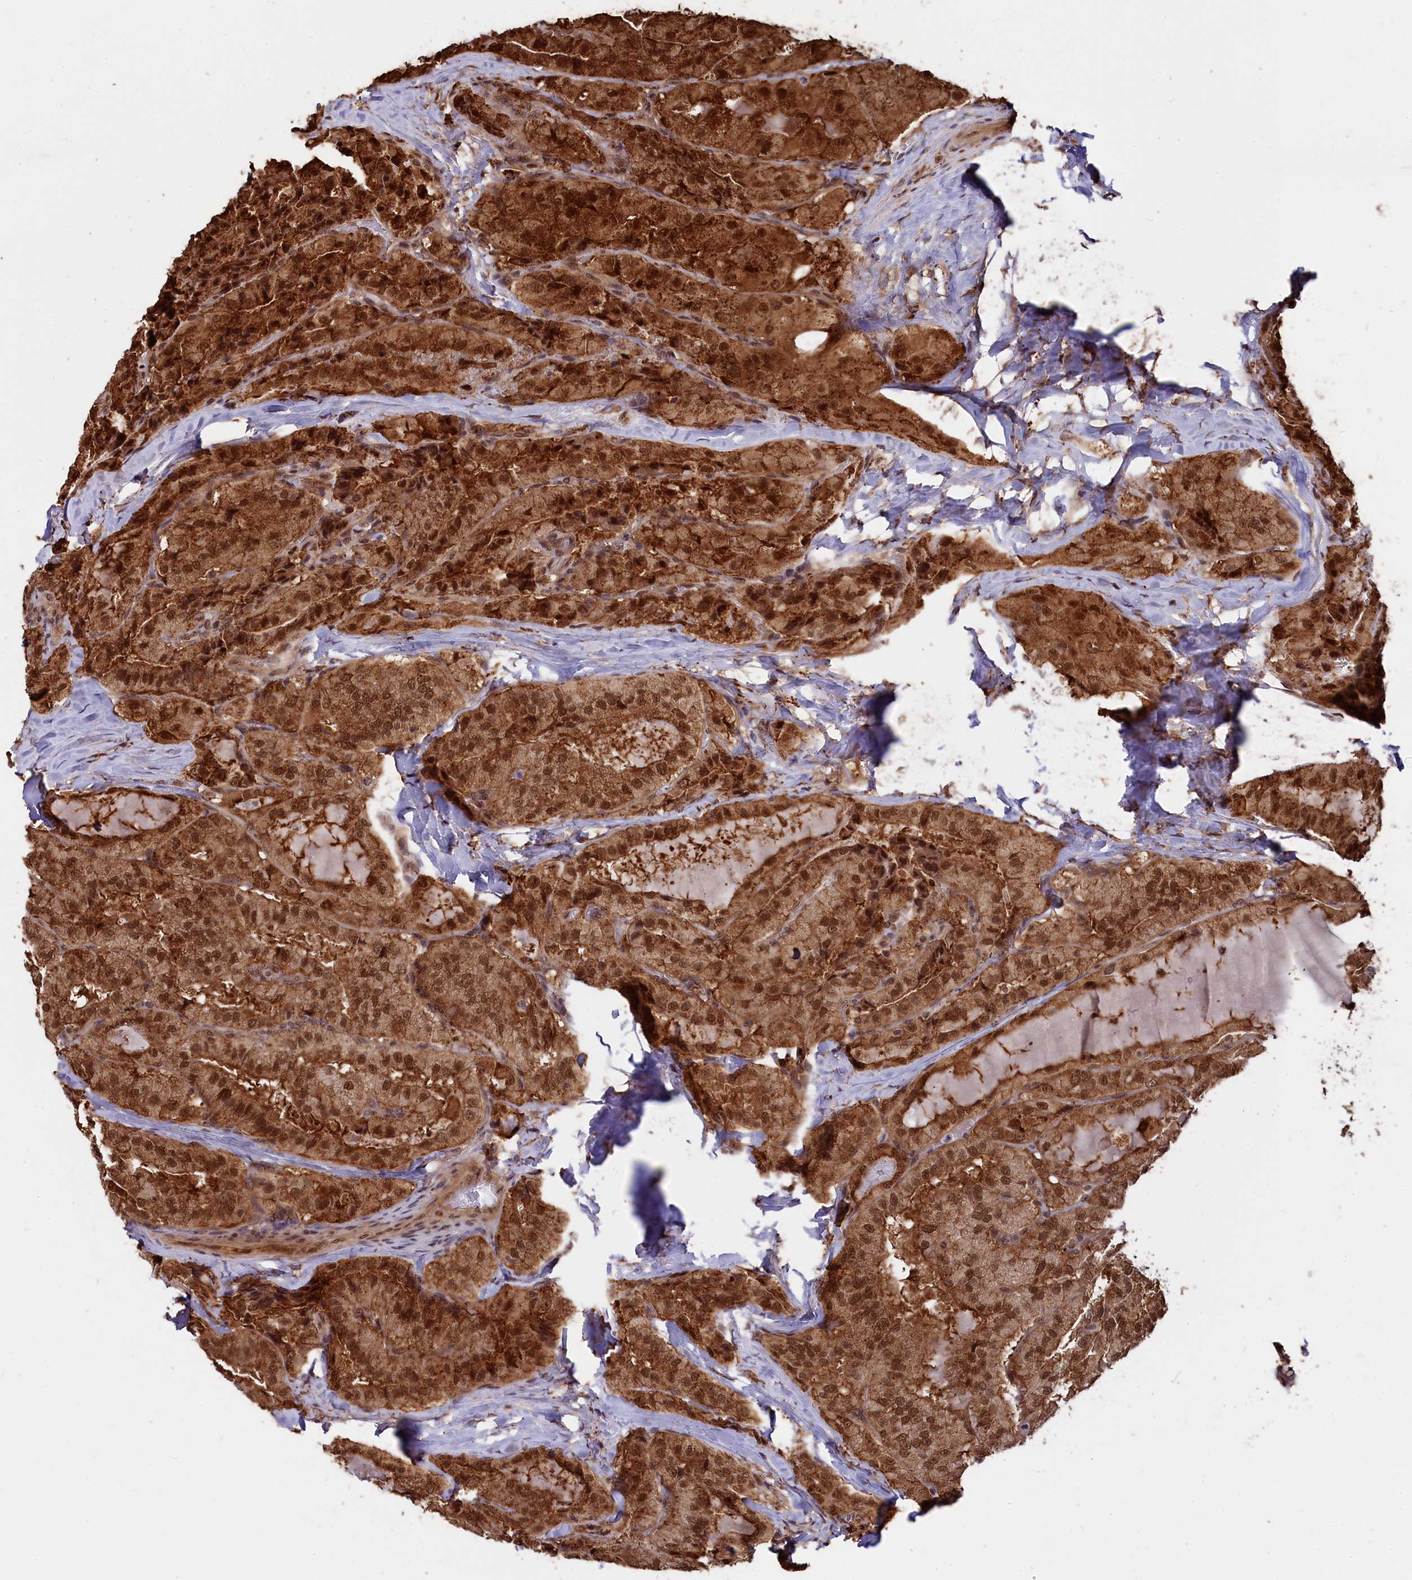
{"staining": {"intensity": "strong", "quantity": ">75%", "location": "cytoplasmic/membranous,nuclear"}, "tissue": "thyroid cancer", "cell_type": "Tumor cells", "image_type": "cancer", "snomed": [{"axis": "morphology", "description": "Normal tissue, NOS"}, {"axis": "morphology", "description": "Papillary adenocarcinoma, NOS"}, {"axis": "topography", "description": "Thyroid gland"}], "caption": "The histopathology image reveals a brown stain indicating the presence of a protein in the cytoplasmic/membranous and nuclear of tumor cells in thyroid papillary adenocarcinoma. (brown staining indicates protein expression, while blue staining denotes nuclei).", "gene": "ADRM1", "patient": {"sex": "female", "age": 59}}